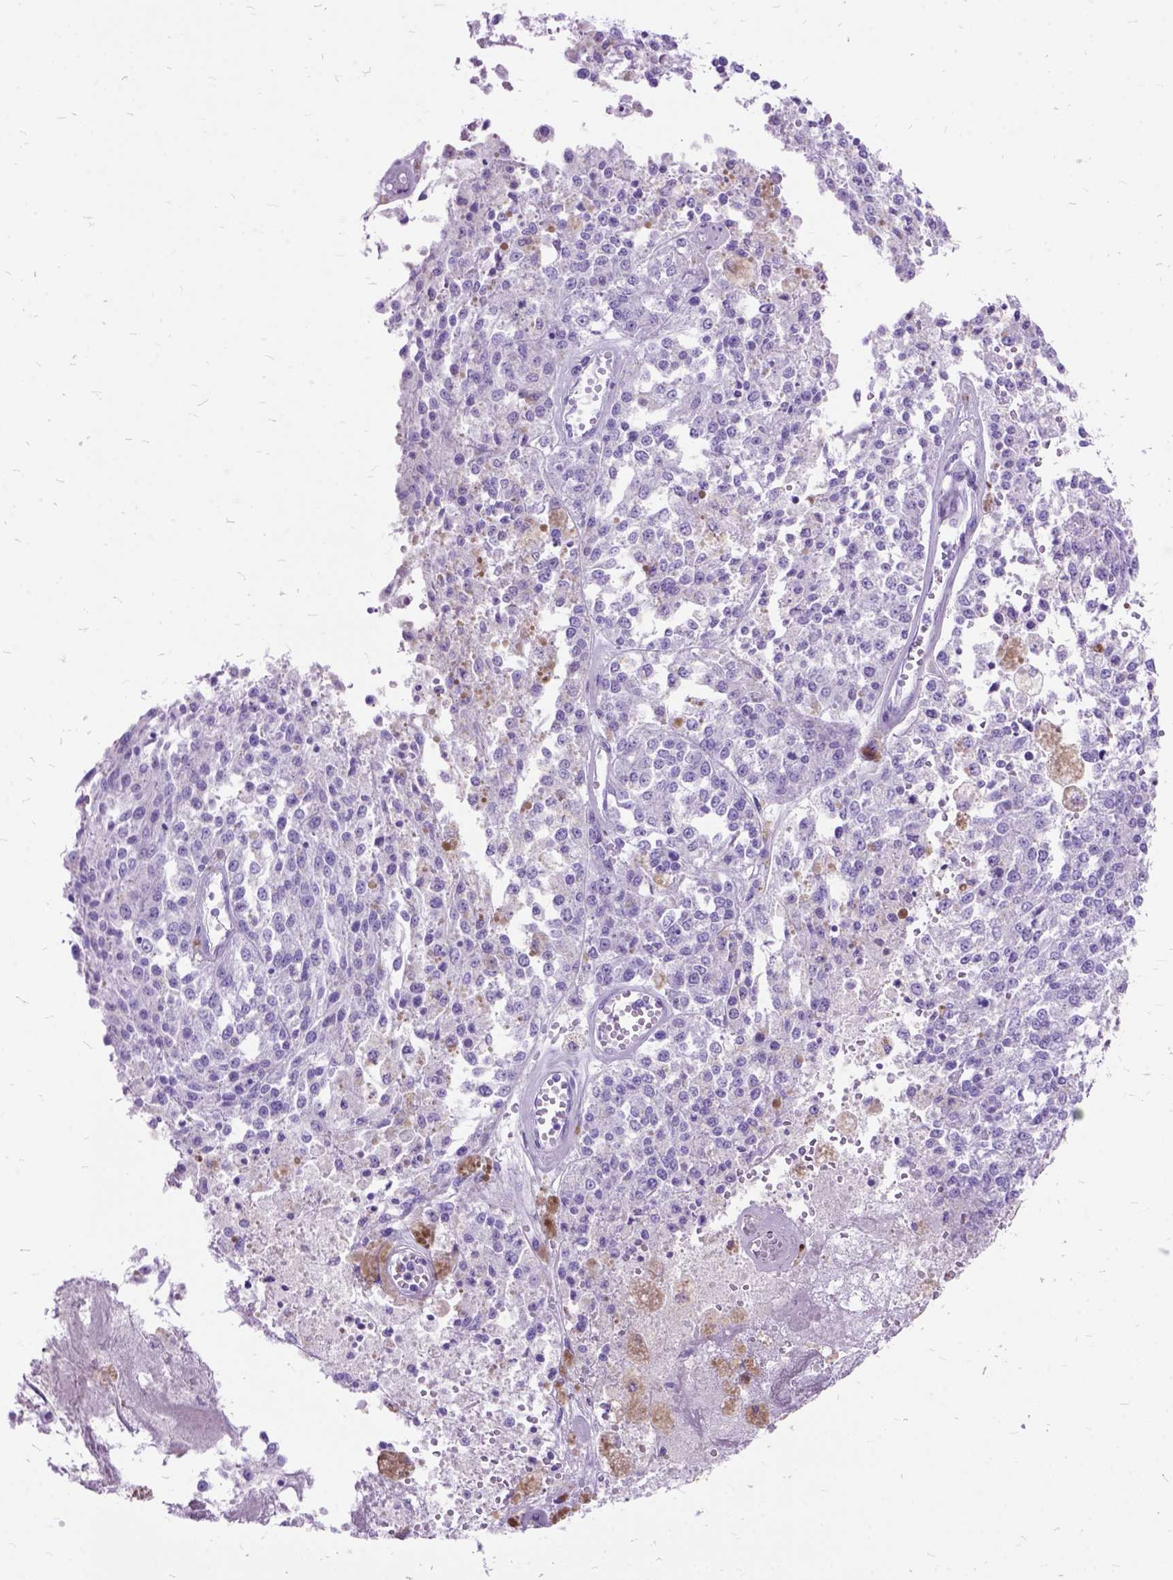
{"staining": {"intensity": "negative", "quantity": "none", "location": "none"}, "tissue": "melanoma", "cell_type": "Tumor cells", "image_type": "cancer", "snomed": [{"axis": "morphology", "description": "Malignant melanoma, Metastatic site"}, {"axis": "topography", "description": "Lymph node"}], "caption": "Tumor cells are negative for brown protein staining in melanoma.", "gene": "DNAH2", "patient": {"sex": "female", "age": 64}}